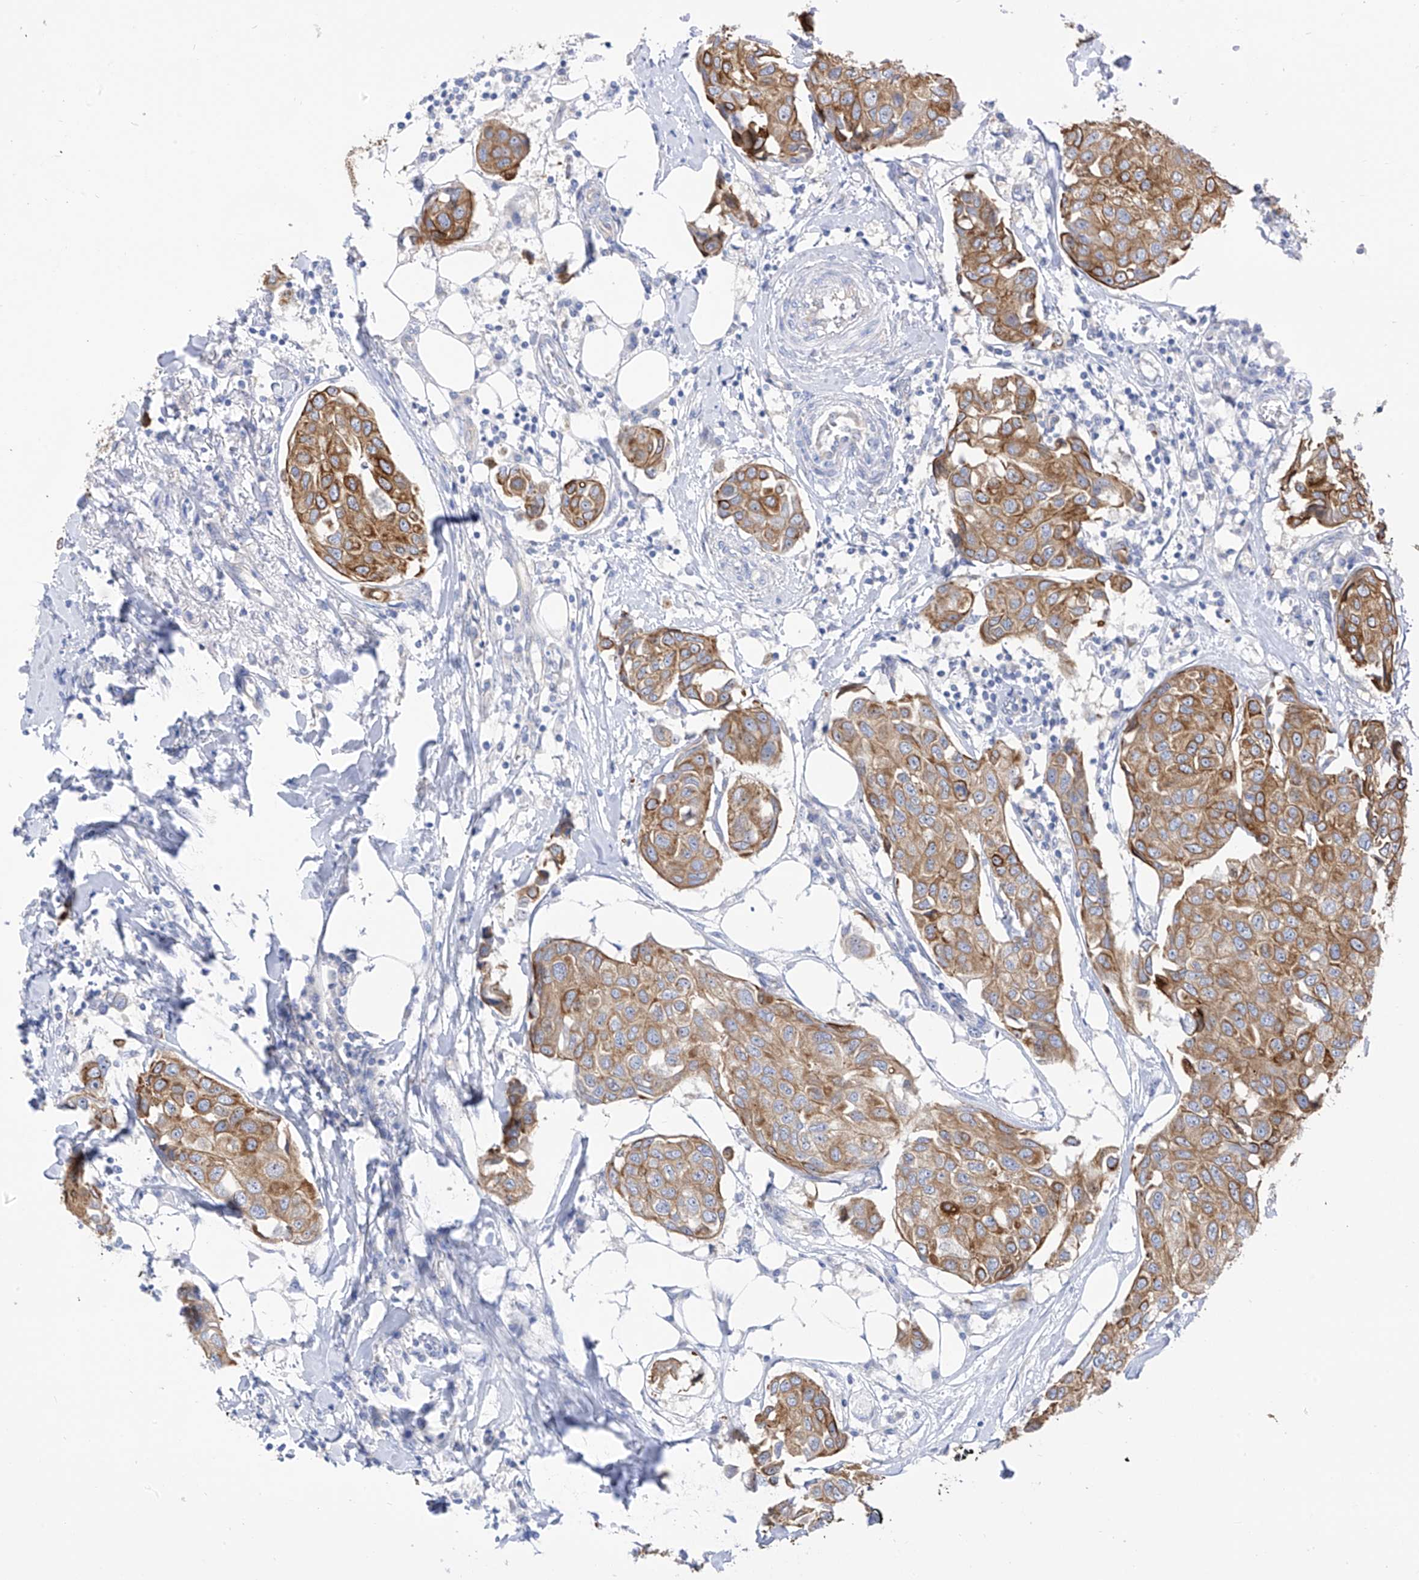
{"staining": {"intensity": "moderate", "quantity": ">75%", "location": "cytoplasmic/membranous"}, "tissue": "breast cancer", "cell_type": "Tumor cells", "image_type": "cancer", "snomed": [{"axis": "morphology", "description": "Duct carcinoma"}, {"axis": "topography", "description": "Breast"}], "caption": "The micrograph shows a brown stain indicating the presence of a protein in the cytoplasmic/membranous of tumor cells in breast cancer.", "gene": "PIK3C2B", "patient": {"sex": "female", "age": 80}}